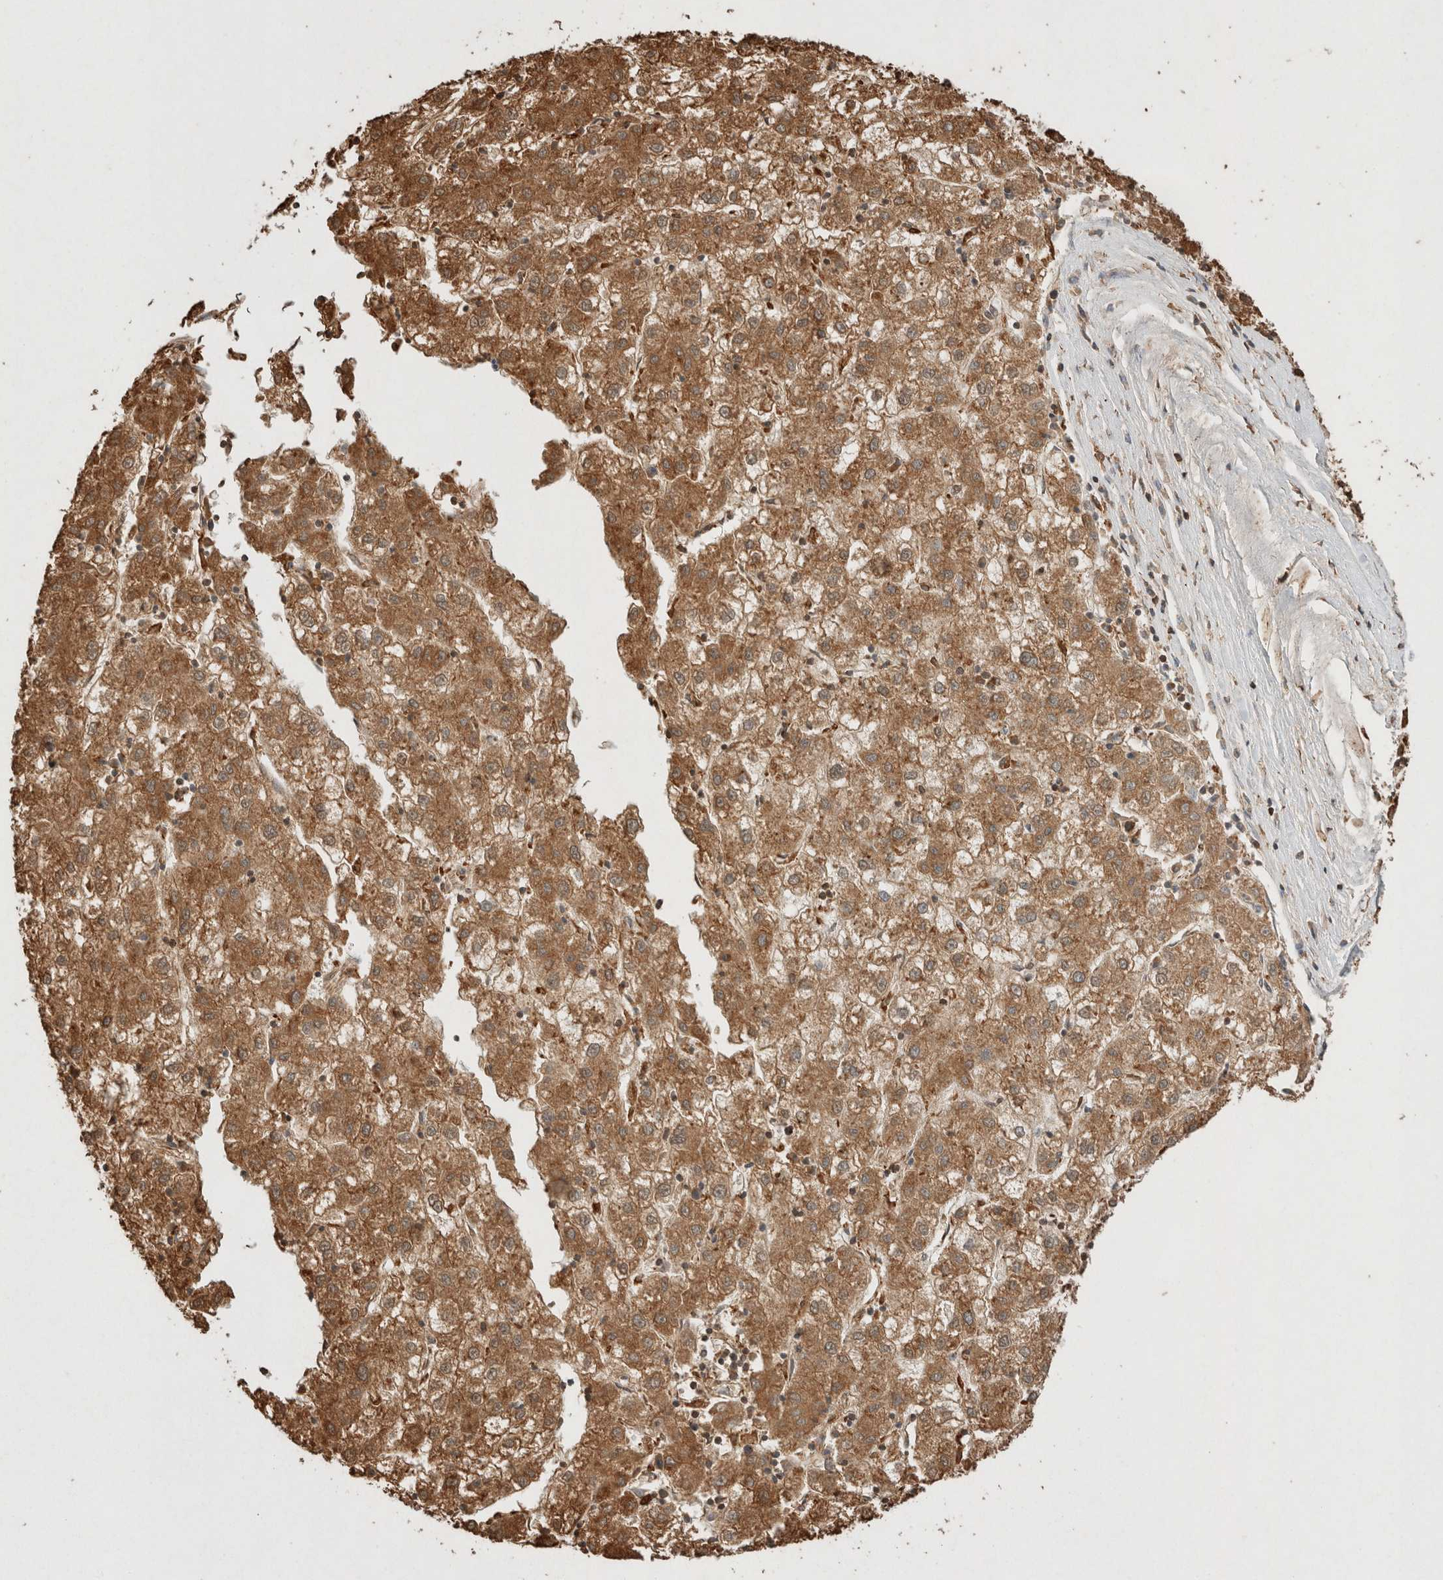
{"staining": {"intensity": "moderate", "quantity": ">75%", "location": "cytoplasmic/membranous"}, "tissue": "liver cancer", "cell_type": "Tumor cells", "image_type": "cancer", "snomed": [{"axis": "morphology", "description": "Carcinoma, Hepatocellular, NOS"}, {"axis": "topography", "description": "Liver"}], "caption": "A high-resolution image shows immunohistochemistry (IHC) staining of liver cancer (hepatocellular carcinoma), which shows moderate cytoplasmic/membranous staining in approximately >75% of tumor cells.", "gene": "ERAP1", "patient": {"sex": "male", "age": 72}}